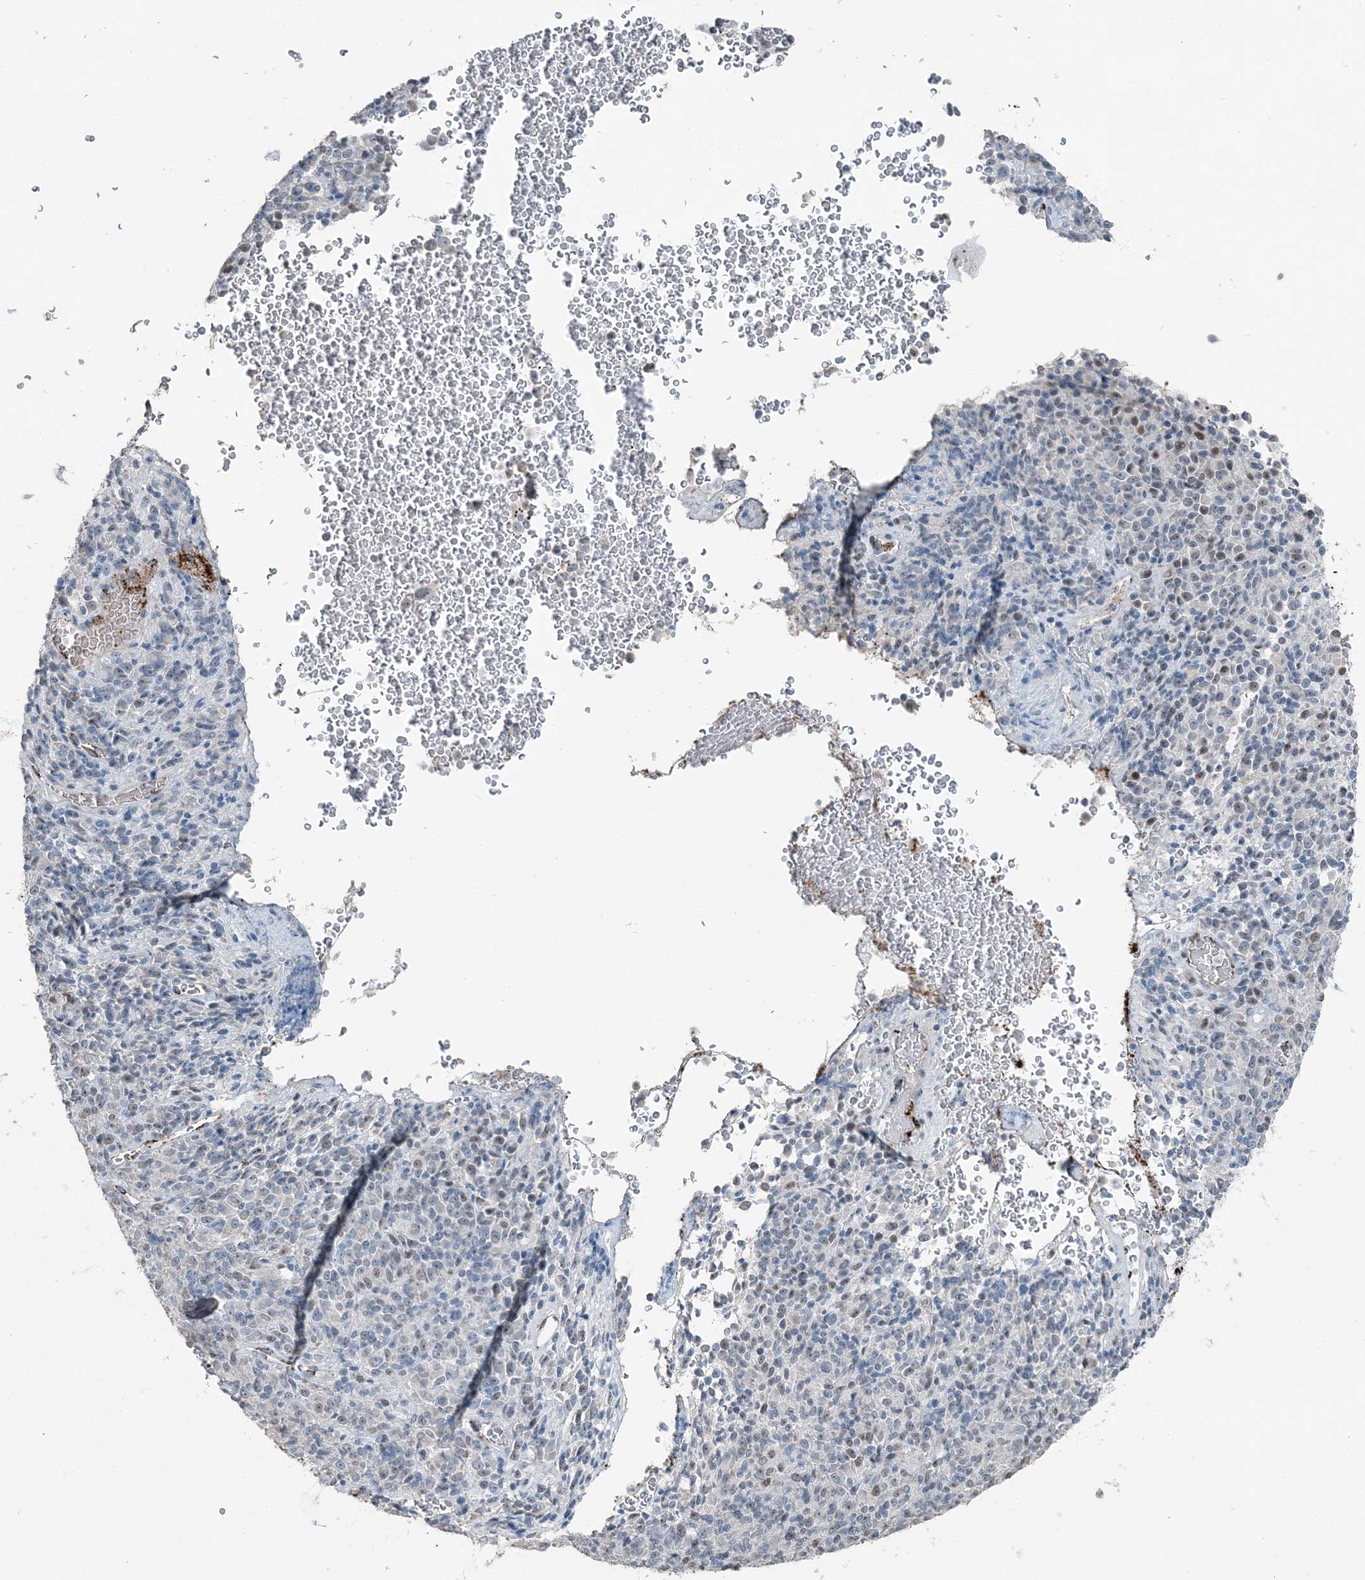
{"staining": {"intensity": "negative", "quantity": "none", "location": "none"}, "tissue": "melanoma", "cell_type": "Tumor cells", "image_type": "cancer", "snomed": [{"axis": "morphology", "description": "Malignant melanoma, Metastatic site"}, {"axis": "topography", "description": "Brain"}], "caption": "A histopathology image of human malignant melanoma (metastatic site) is negative for staining in tumor cells. (Brightfield microscopy of DAB immunohistochemistry (IHC) at high magnification).", "gene": "ELOVL7", "patient": {"sex": "female", "age": 56}}